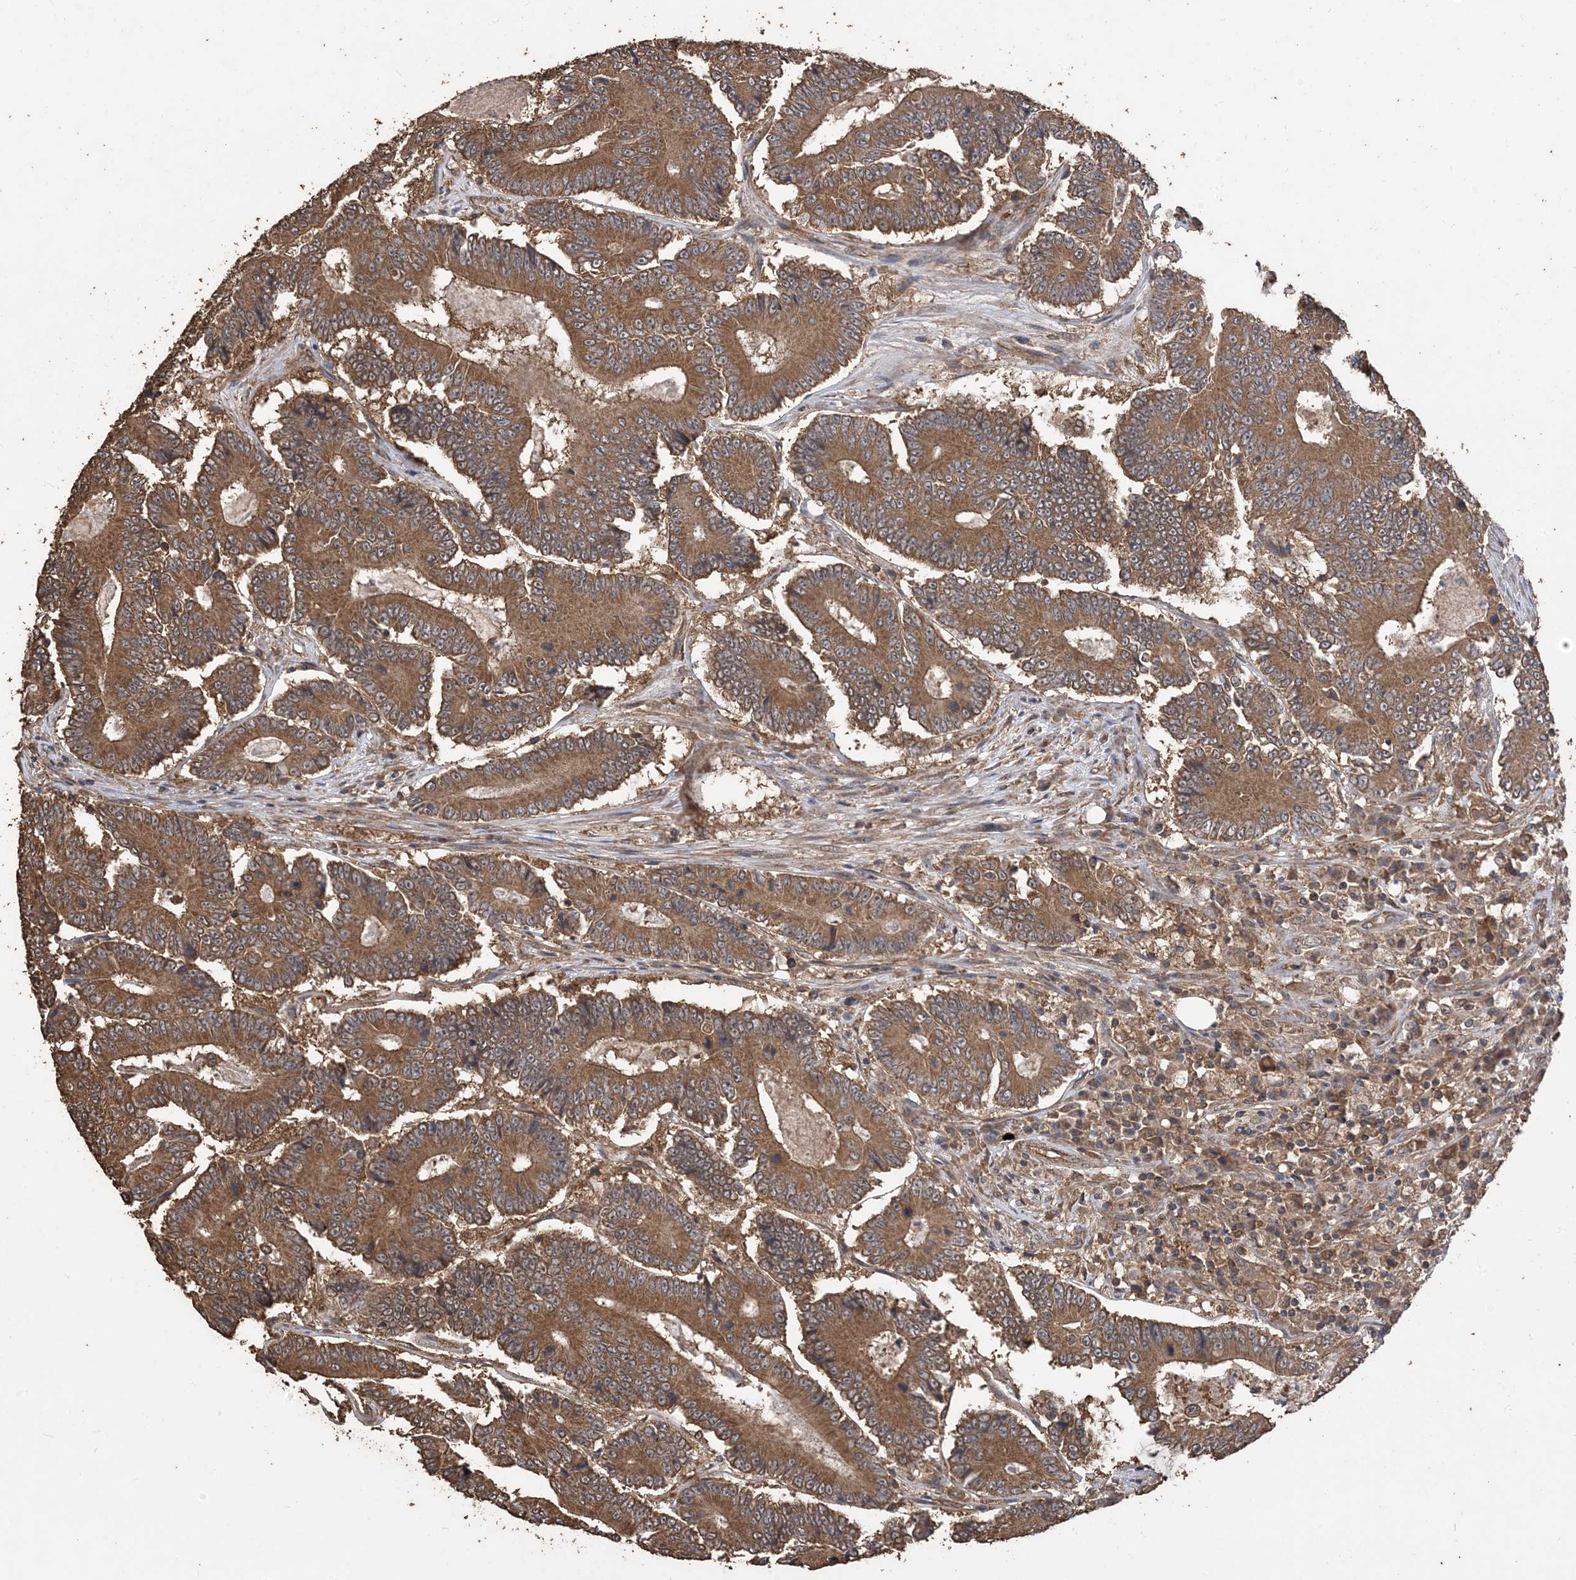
{"staining": {"intensity": "moderate", "quantity": ">75%", "location": "cytoplasmic/membranous"}, "tissue": "colorectal cancer", "cell_type": "Tumor cells", "image_type": "cancer", "snomed": [{"axis": "morphology", "description": "Adenocarcinoma, NOS"}, {"axis": "topography", "description": "Colon"}], "caption": "Immunohistochemical staining of human colorectal adenocarcinoma demonstrates moderate cytoplasmic/membranous protein positivity in approximately >75% of tumor cells. The protein of interest is shown in brown color, while the nuclei are stained blue.", "gene": "ZKSCAN5", "patient": {"sex": "male", "age": 83}}